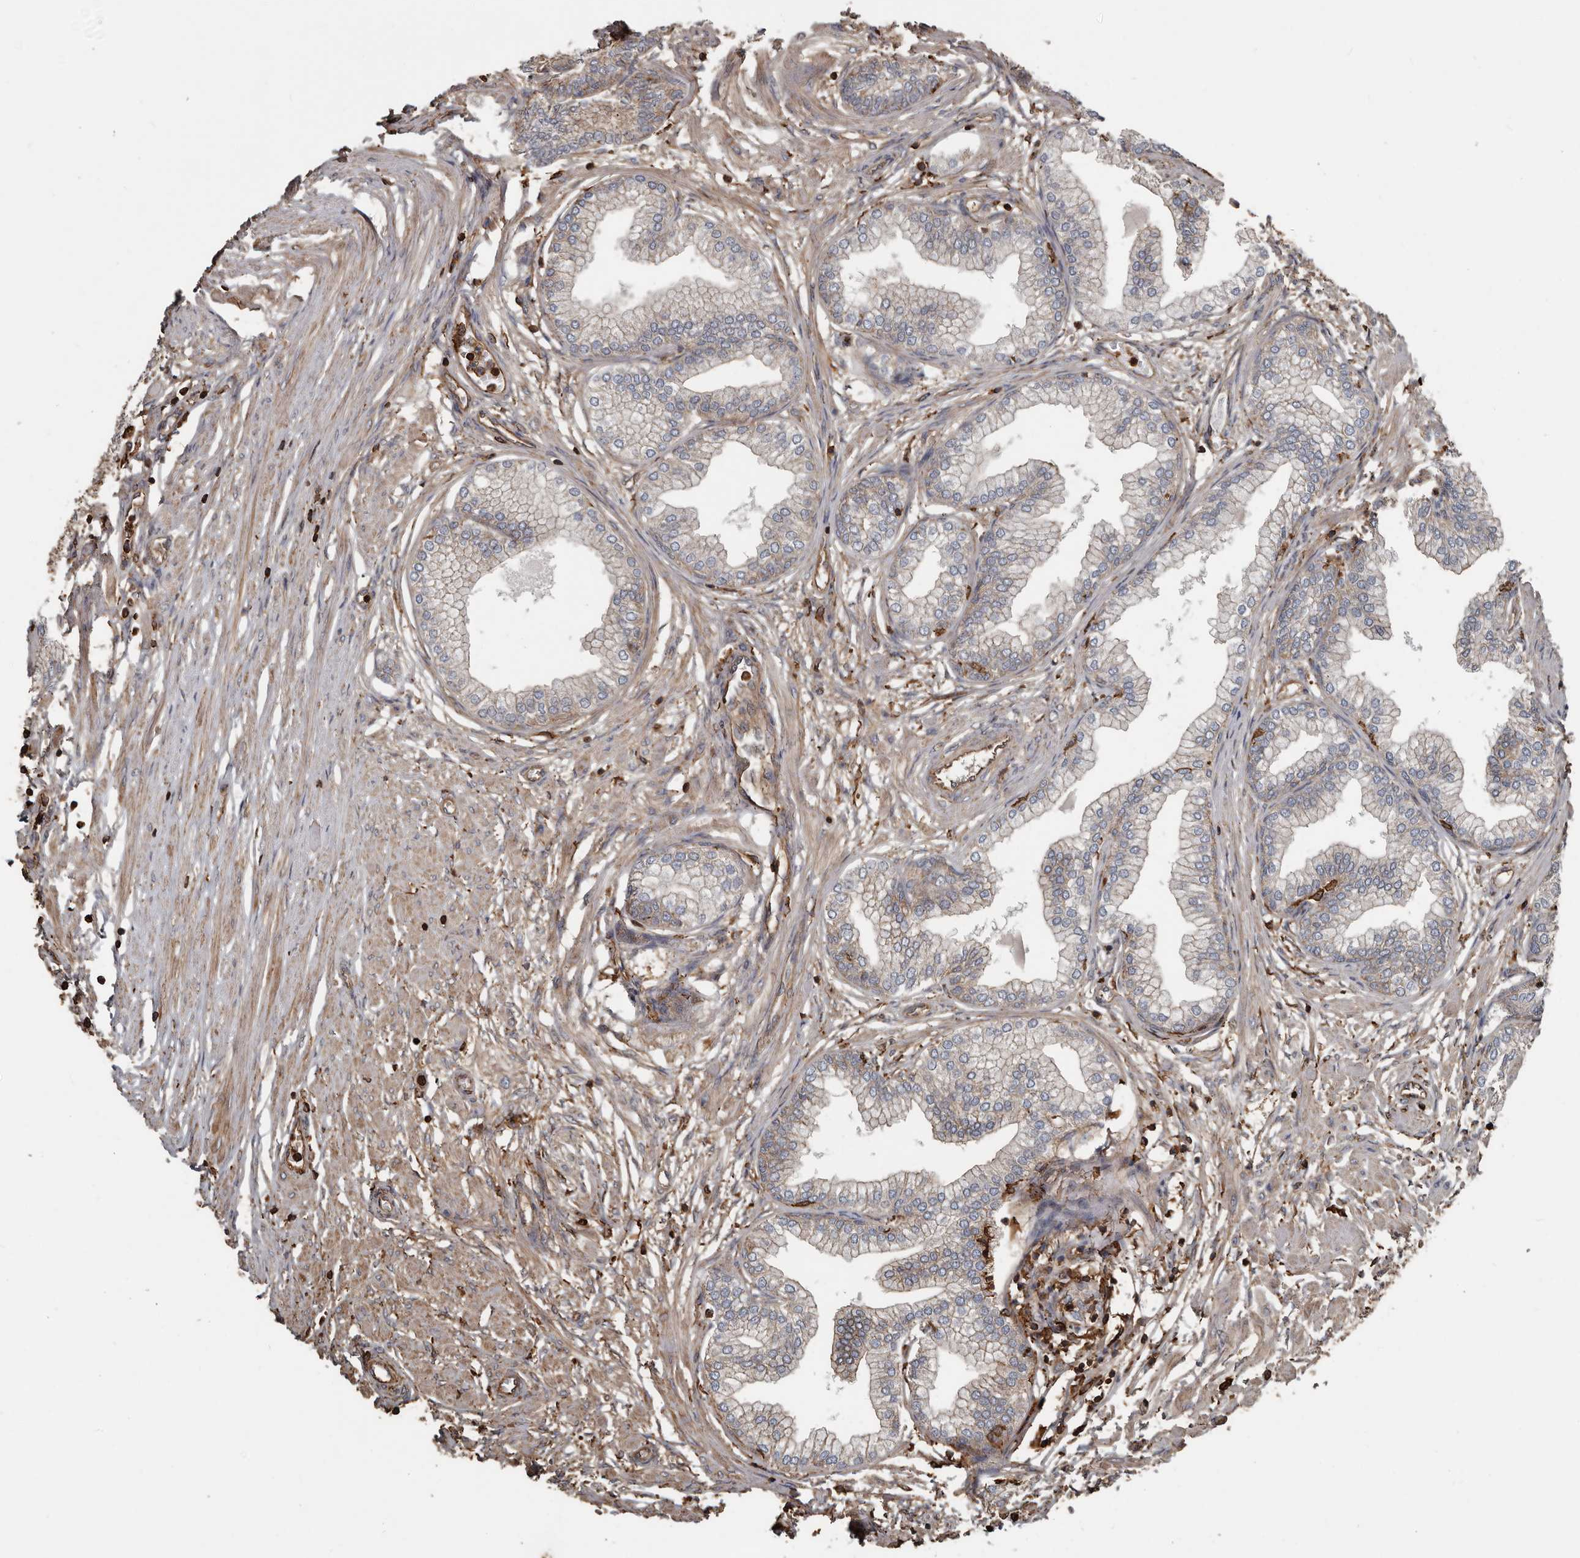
{"staining": {"intensity": "moderate", "quantity": "25%-75%", "location": "cytoplasmic/membranous"}, "tissue": "prostate", "cell_type": "Glandular cells", "image_type": "normal", "snomed": [{"axis": "morphology", "description": "Normal tissue, NOS"}, {"axis": "morphology", "description": "Urothelial carcinoma, Low grade"}, {"axis": "topography", "description": "Urinary bladder"}, {"axis": "topography", "description": "Prostate"}], "caption": "Immunohistochemical staining of unremarkable prostate demonstrates 25%-75% levels of moderate cytoplasmic/membranous protein positivity in about 25%-75% of glandular cells.", "gene": "DENND6B", "patient": {"sex": "male", "age": 60}}